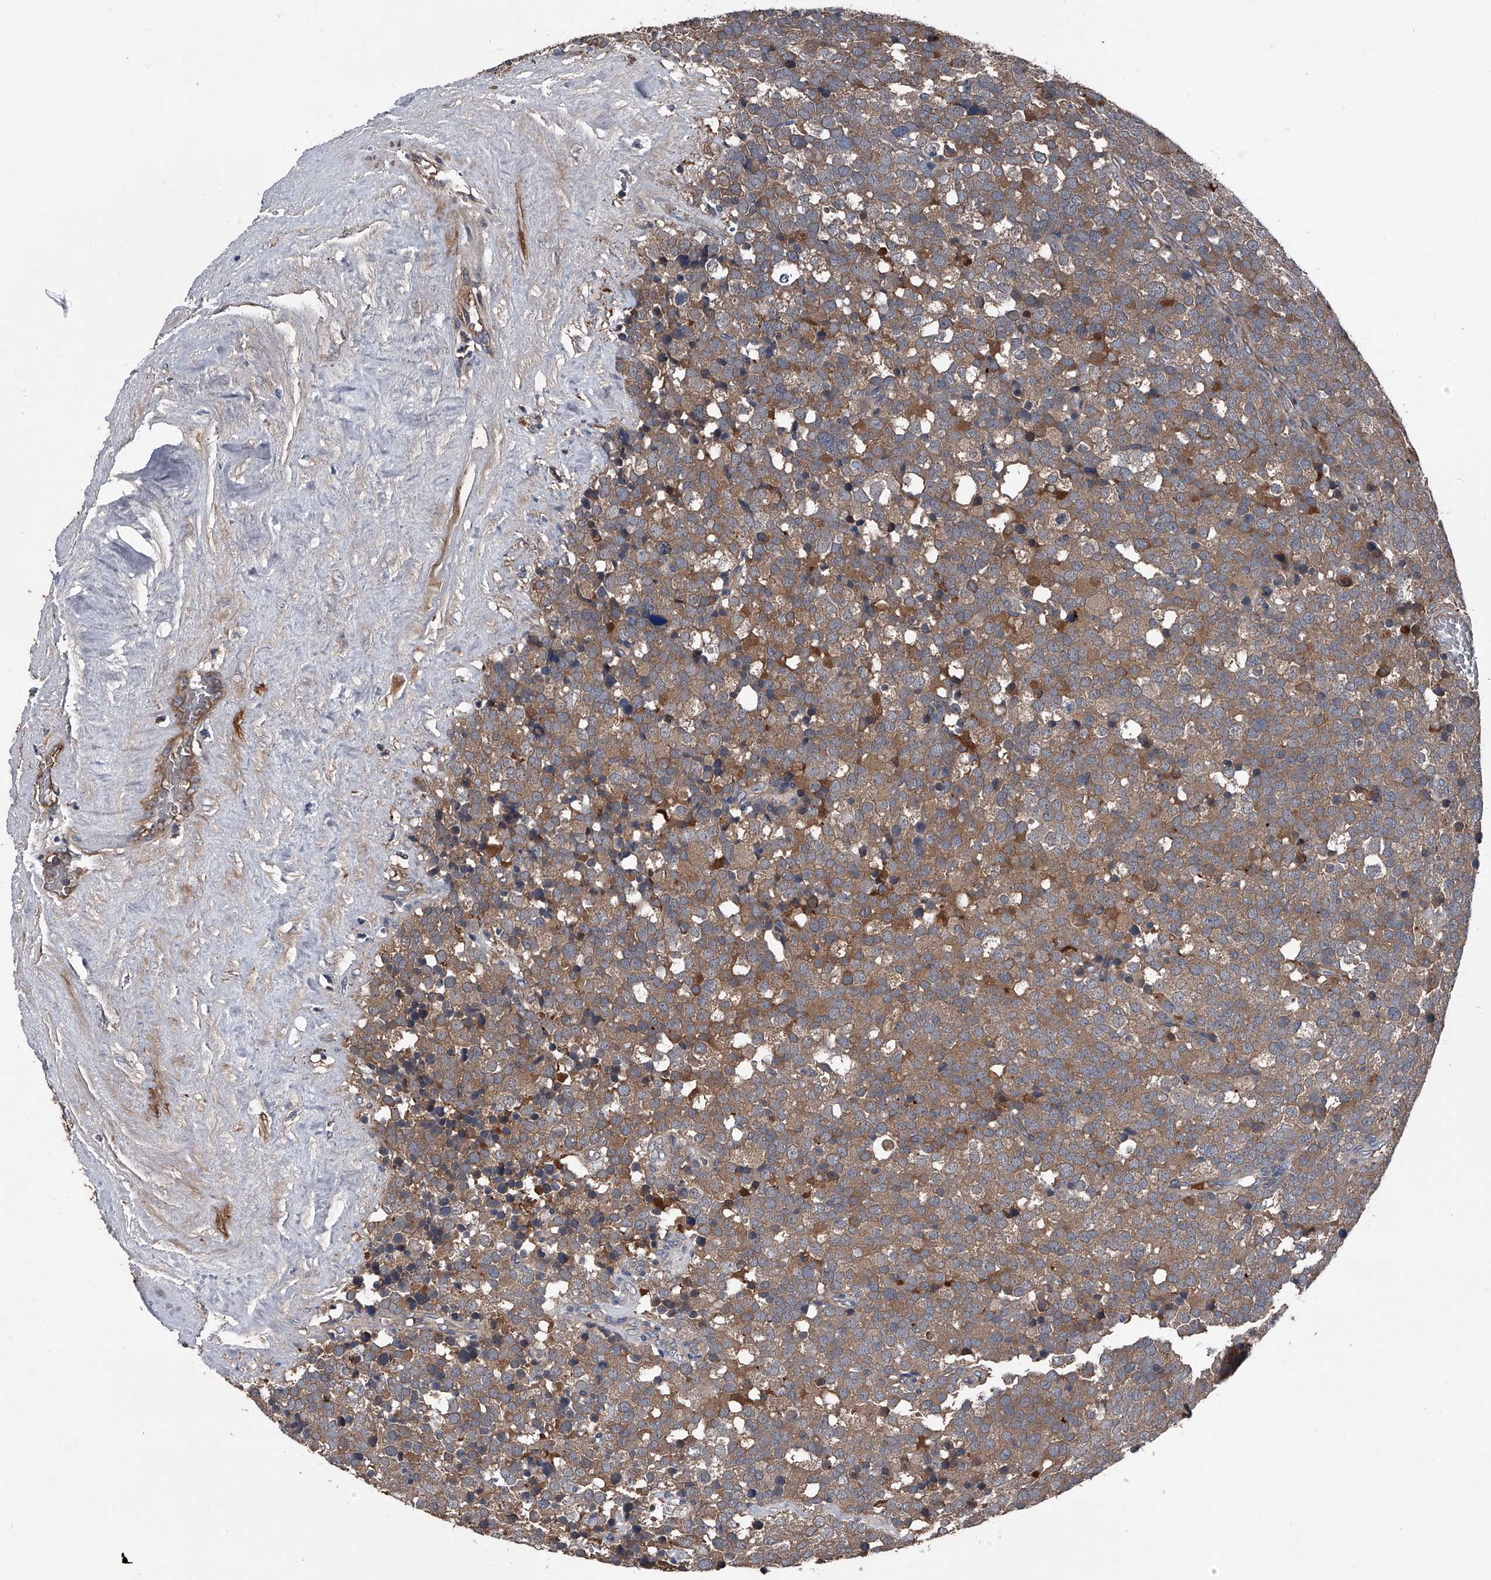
{"staining": {"intensity": "moderate", "quantity": ">75%", "location": "cytoplasmic/membranous"}, "tissue": "testis cancer", "cell_type": "Tumor cells", "image_type": "cancer", "snomed": [{"axis": "morphology", "description": "Seminoma, NOS"}, {"axis": "topography", "description": "Testis"}], "caption": "Immunohistochemical staining of testis cancer shows medium levels of moderate cytoplasmic/membranous protein expression in about >75% of tumor cells.", "gene": "KIF13A", "patient": {"sex": "male", "age": 71}}